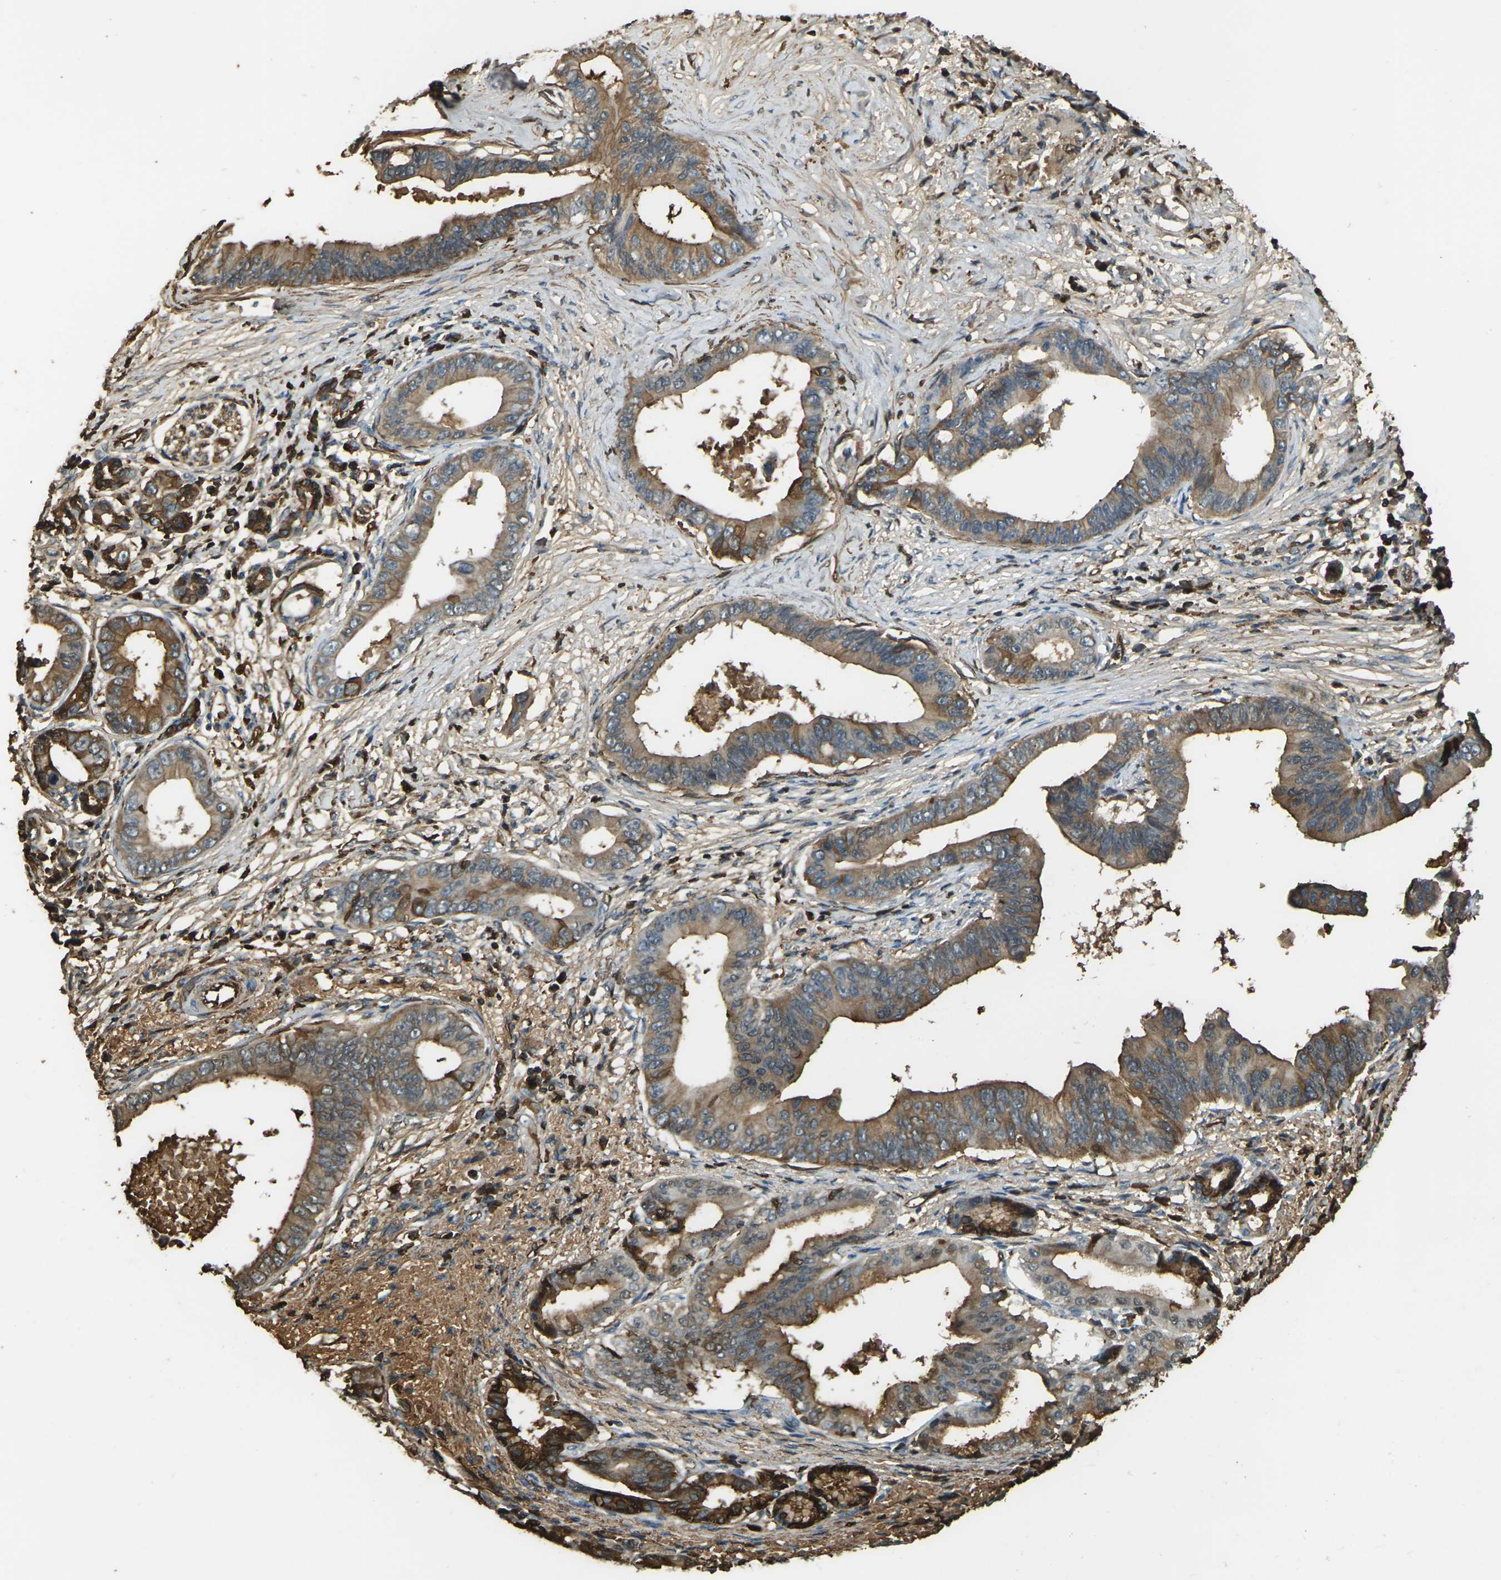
{"staining": {"intensity": "moderate", "quantity": ">75%", "location": "cytoplasmic/membranous"}, "tissue": "pancreatic cancer", "cell_type": "Tumor cells", "image_type": "cancer", "snomed": [{"axis": "morphology", "description": "Adenocarcinoma, NOS"}, {"axis": "topography", "description": "Pancreas"}], "caption": "High-power microscopy captured an immunohistochemistry (IHC) photomicrograph of adenocarcinoma (pancreatic), revealing moderate cytoplasmic/membranous expression in approximately >75% of tumor cells.", "gene": "CYP1B1", "patient": {"sex": "male", "age": 77}}